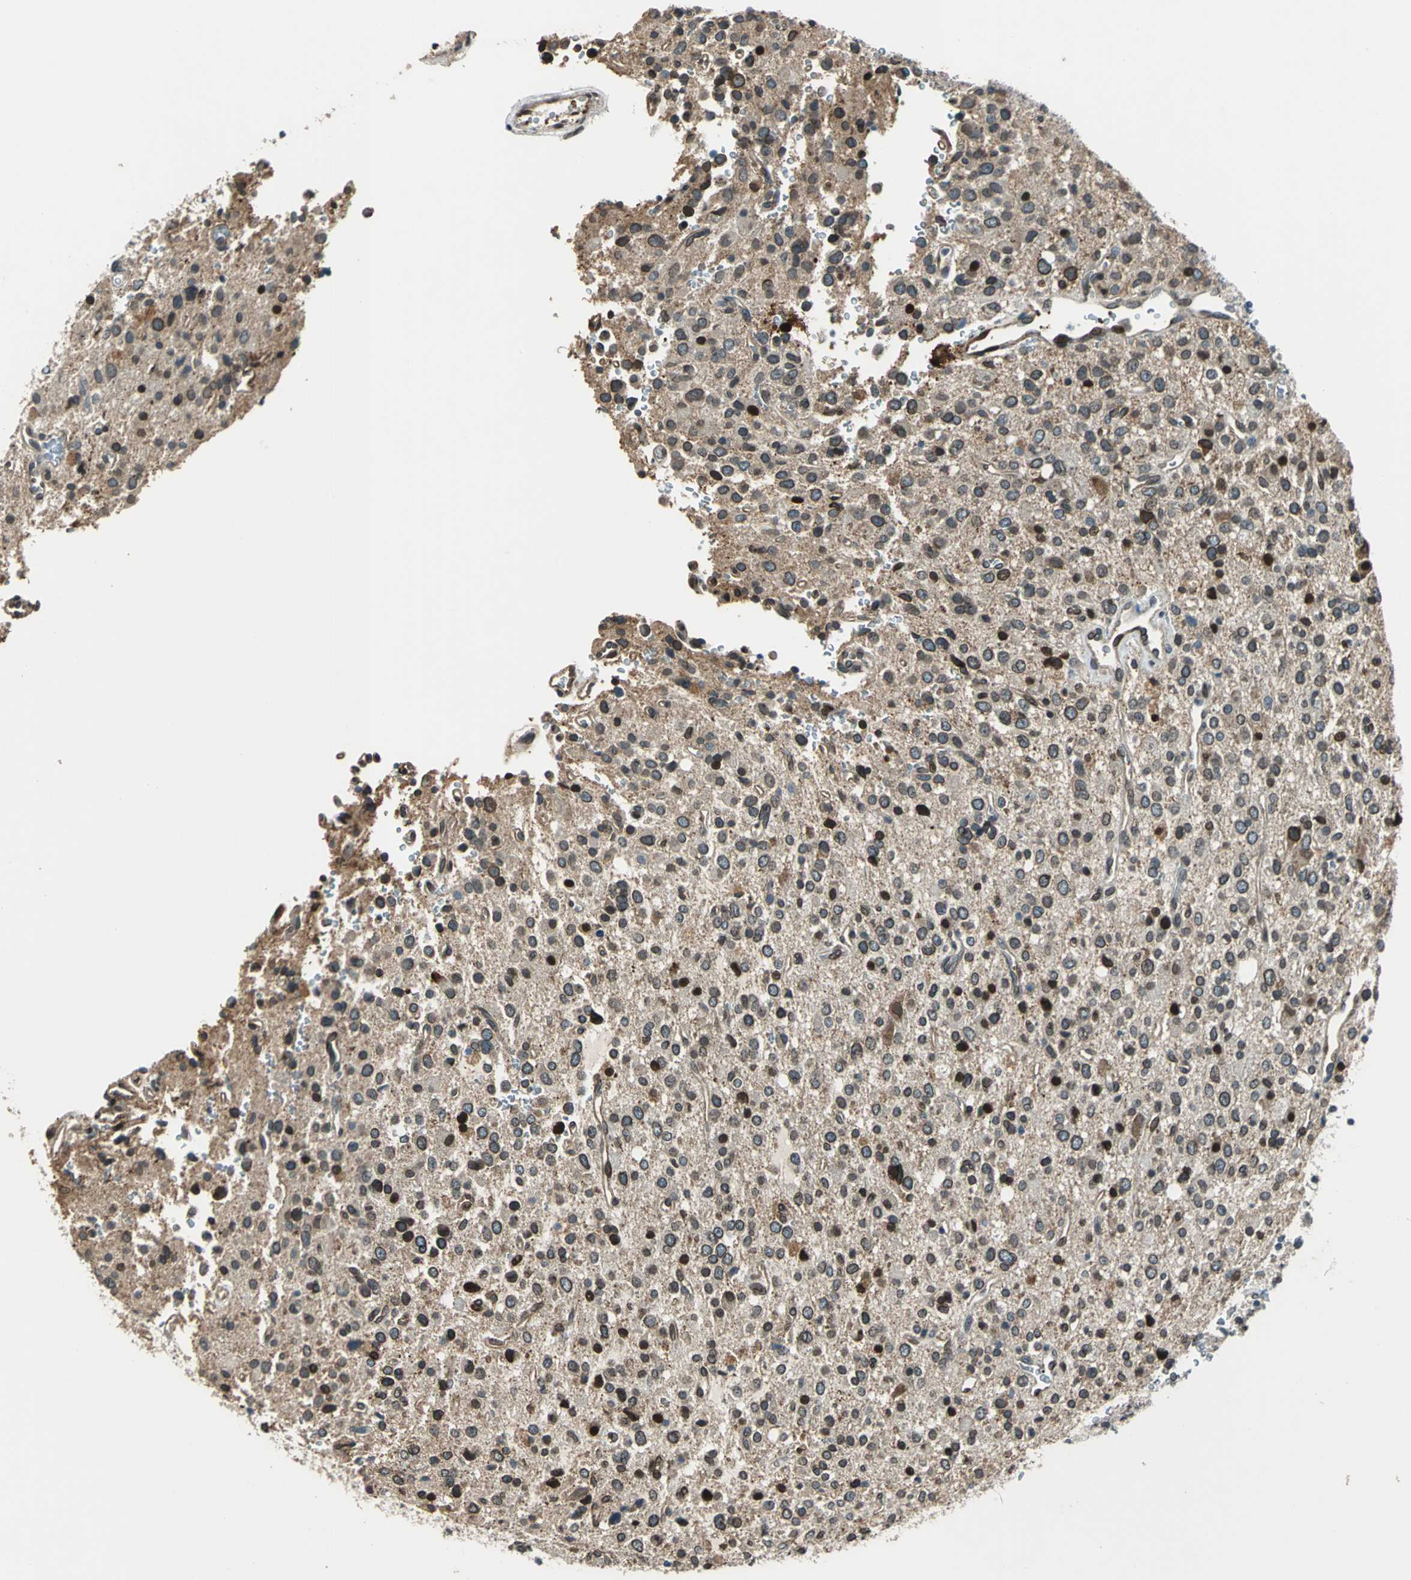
{"staining": {"intensity": "strong", "quantity": "25%-75%", "location": "cytoplasmic/membranous,nuclear"}, "tissue": "glioma", "cell_type": "Tumor cells", "image_type": "cancer", "snomed": [{"axis": "morphology", "description": "Glioma, malignant, High grade"}, {"axis": "topography", "description": "Brain"}], "caption": "Immunohistochemical staining of human malignant glioma (high-grade) reveals strong cytoplasmic/membranous and nuclear protein positivity in approximately 25%-75% of tumor cells.", "gene": "BRIP1", "patient": {"sex": "male", "age": 47}}